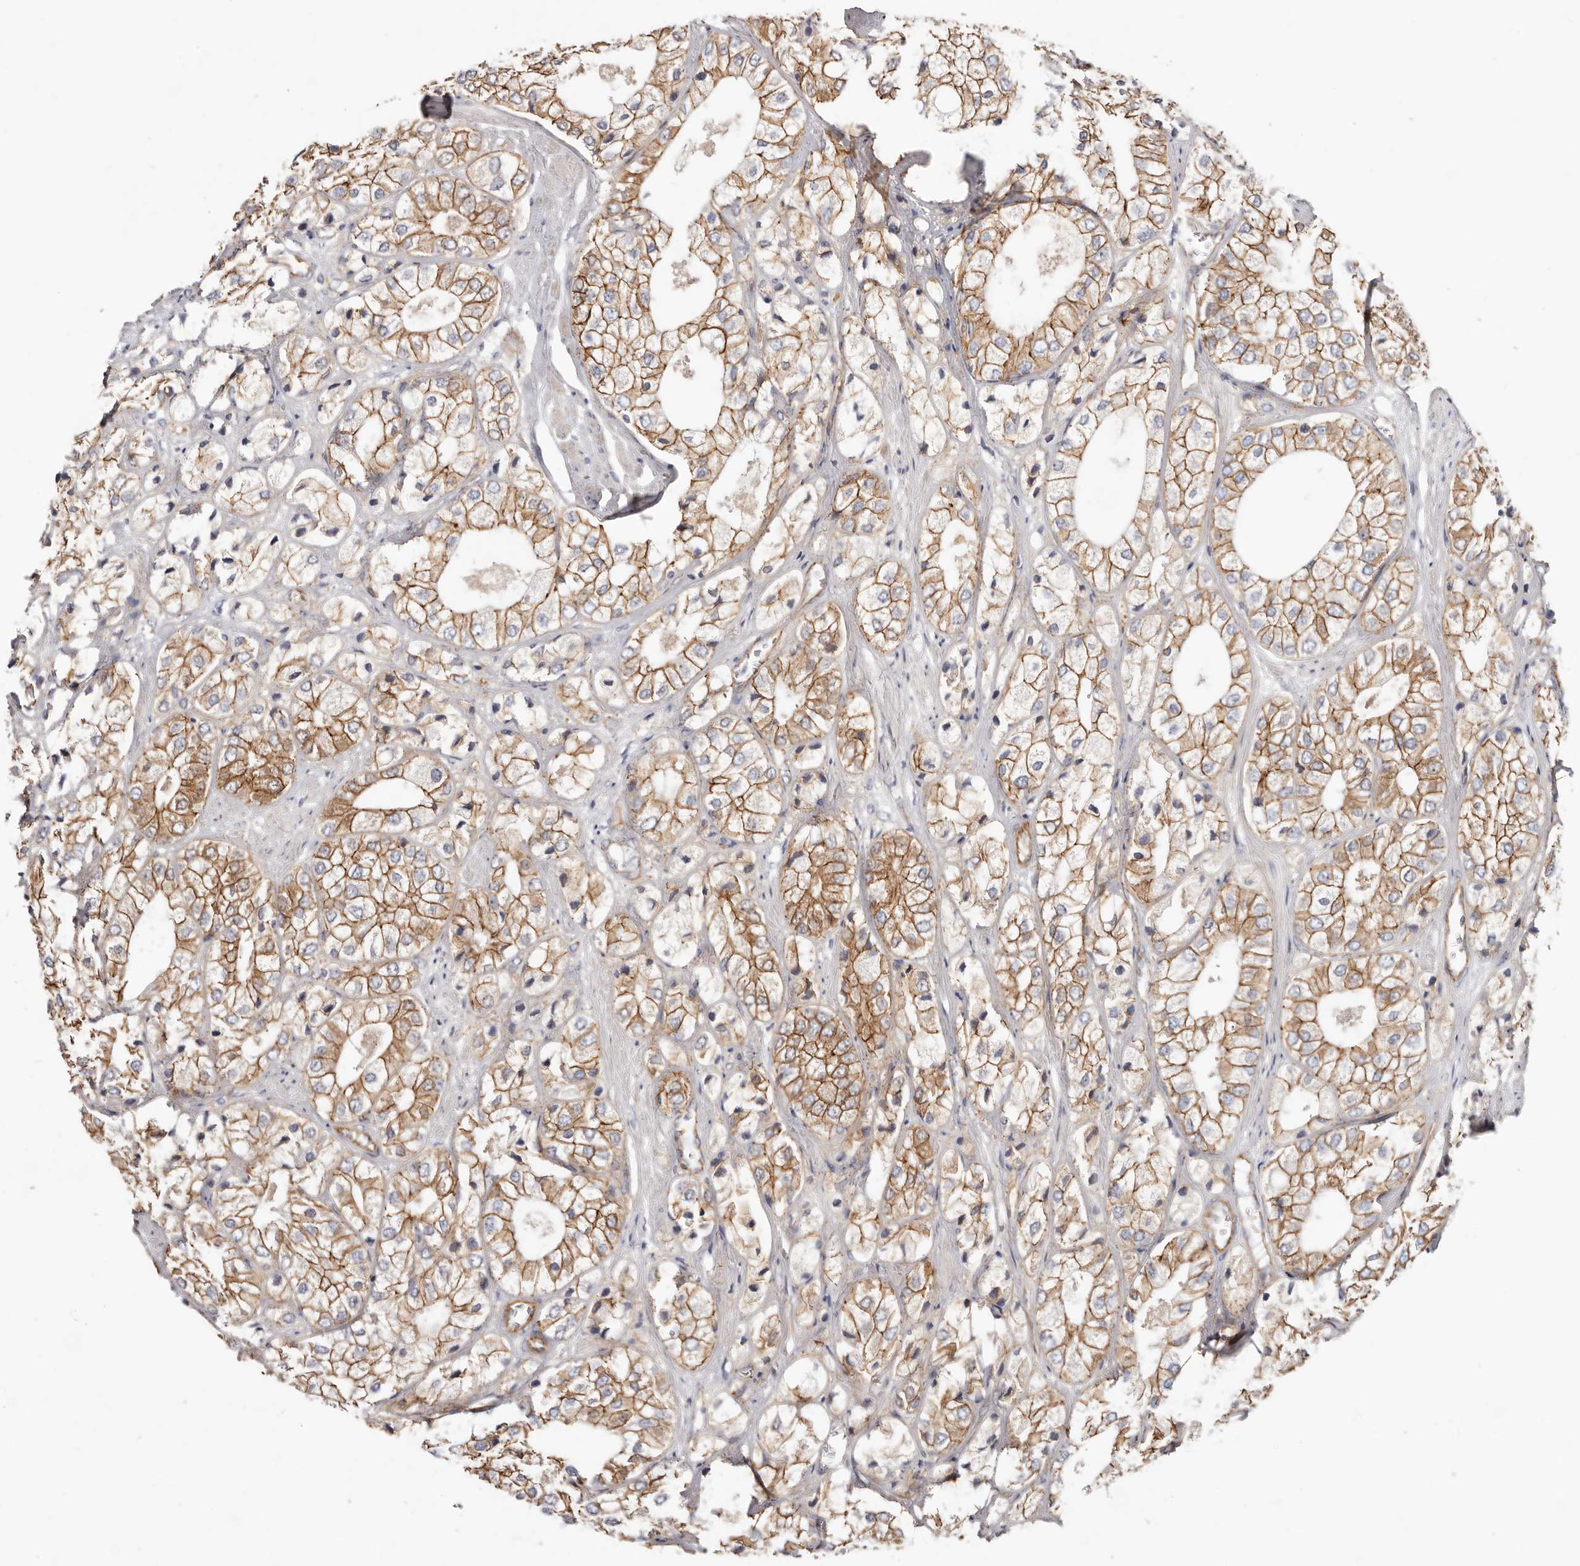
{"staining": {"intensity": "strong", "quantity": ">75%", "location": "cytoplasmic/membranous"}, "tissue": "prostate cancer", "cell_type": "Tumor cells", "image_type": "cancer", "snomed": [{"axis": "morphology", "description": "Adenocarcinoma, High grade"}, {"axis": "topography", "description": "Prostate"}], "caption": "Brown immunohistochemical staining in high-grade adenocarcinoma (prostate) demonstrates strong cytoplasmic/membranous positivity in about >75% of tumor cells. (DAB = brown stain, brightfield microscopy at high magnification).", "gene": "CTNNB1", "patient": {"sex": "male", "age": 50}}